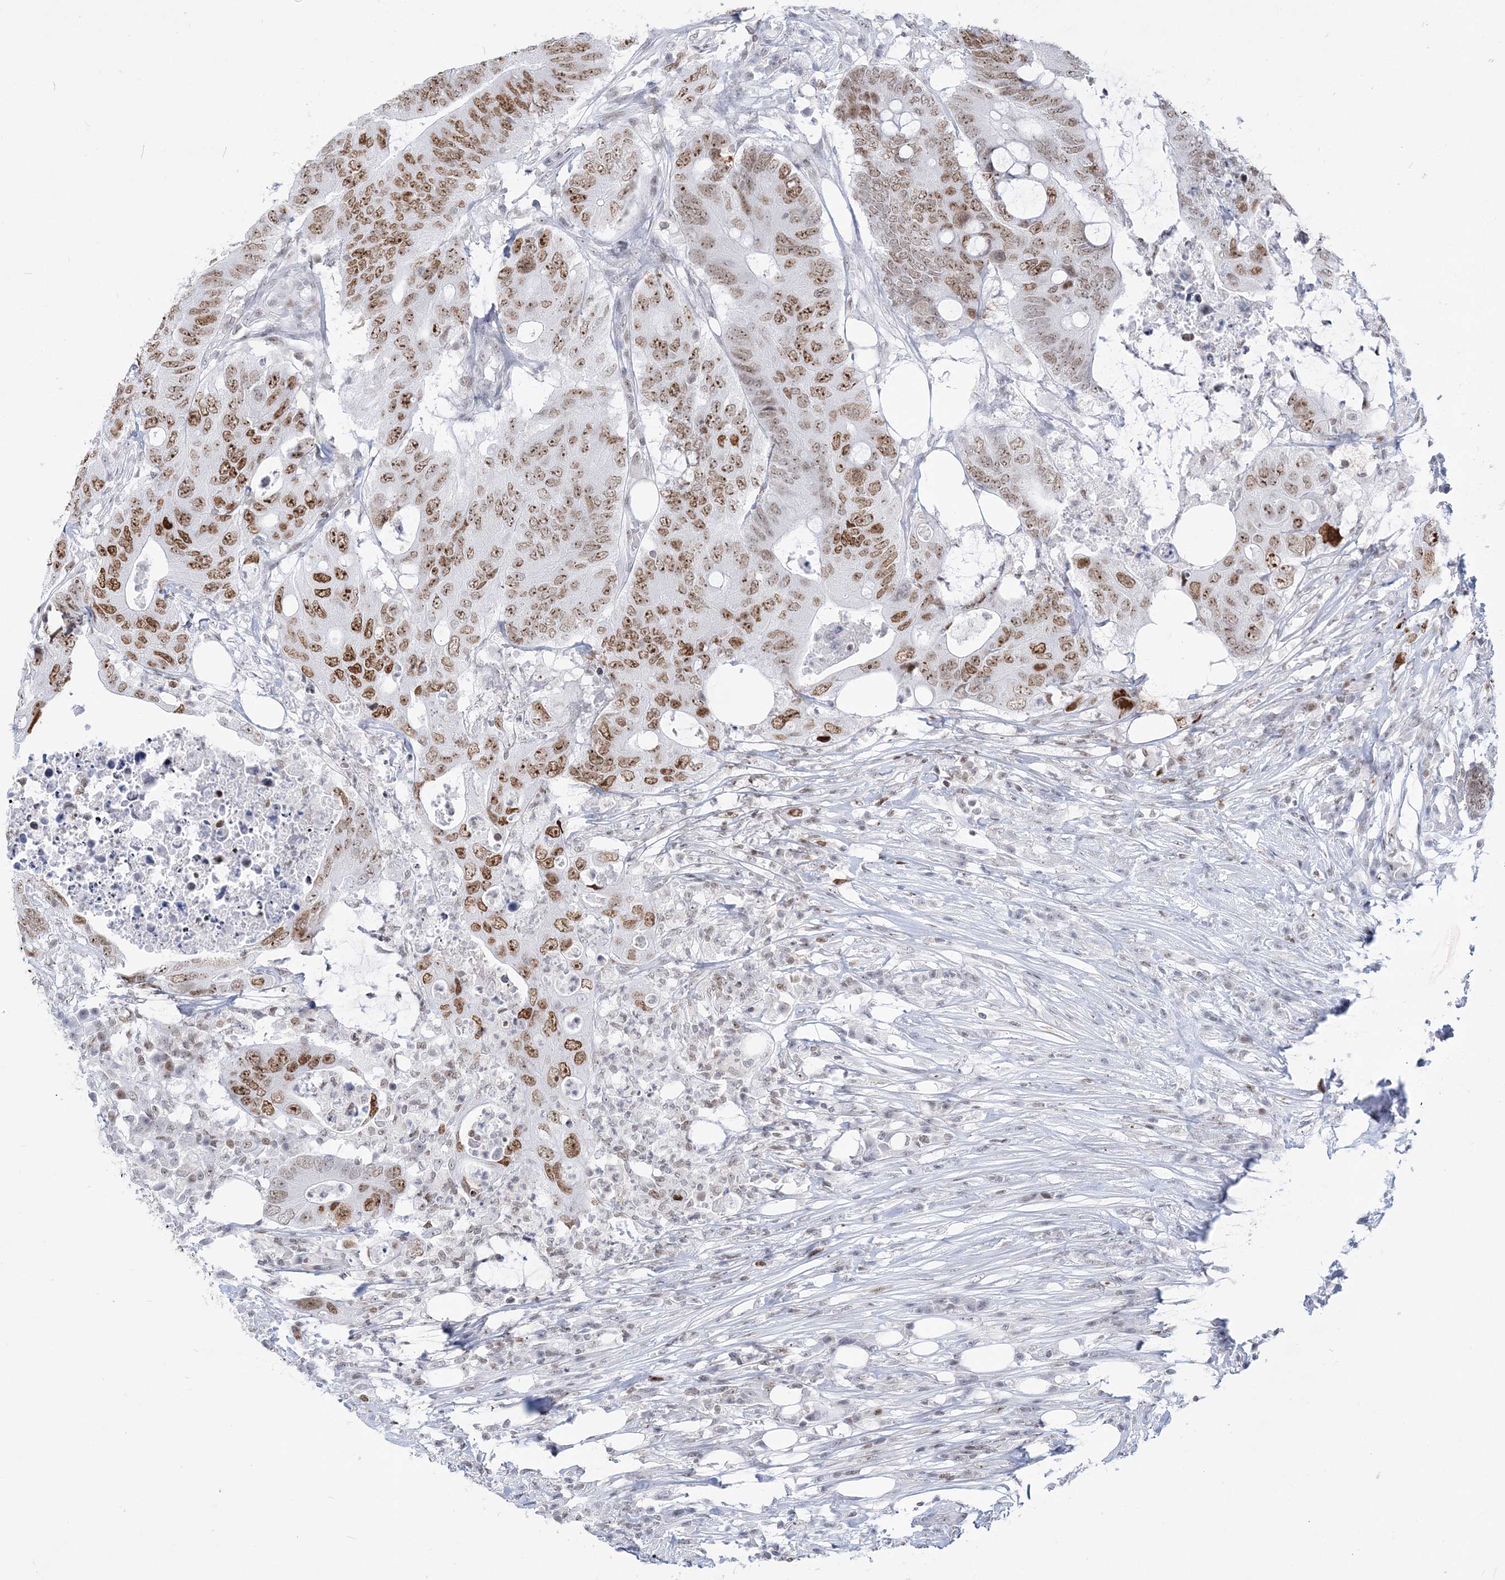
{"staining": {"intensity": "moderate", "quantity": ">75%", "location": "nuclear"}, "tissue": "colorectal cancer", "cell_type": "Tumor cells", "image_type": "cancer", "snomed": [{"axis": "morphology", "description": "Adenocarcinoma, NOS"}, {"axis": "topography", "description": "Colon"}], "caption": "DAB (3,3'-diaminobenzidine) immunohistochemical staining of human colorectal cancer shows moderate nuclear protein expression in approximately >75% of tumor cells.", "gene": "DDX21", "patient": {"sex": "male", "age": 71}}